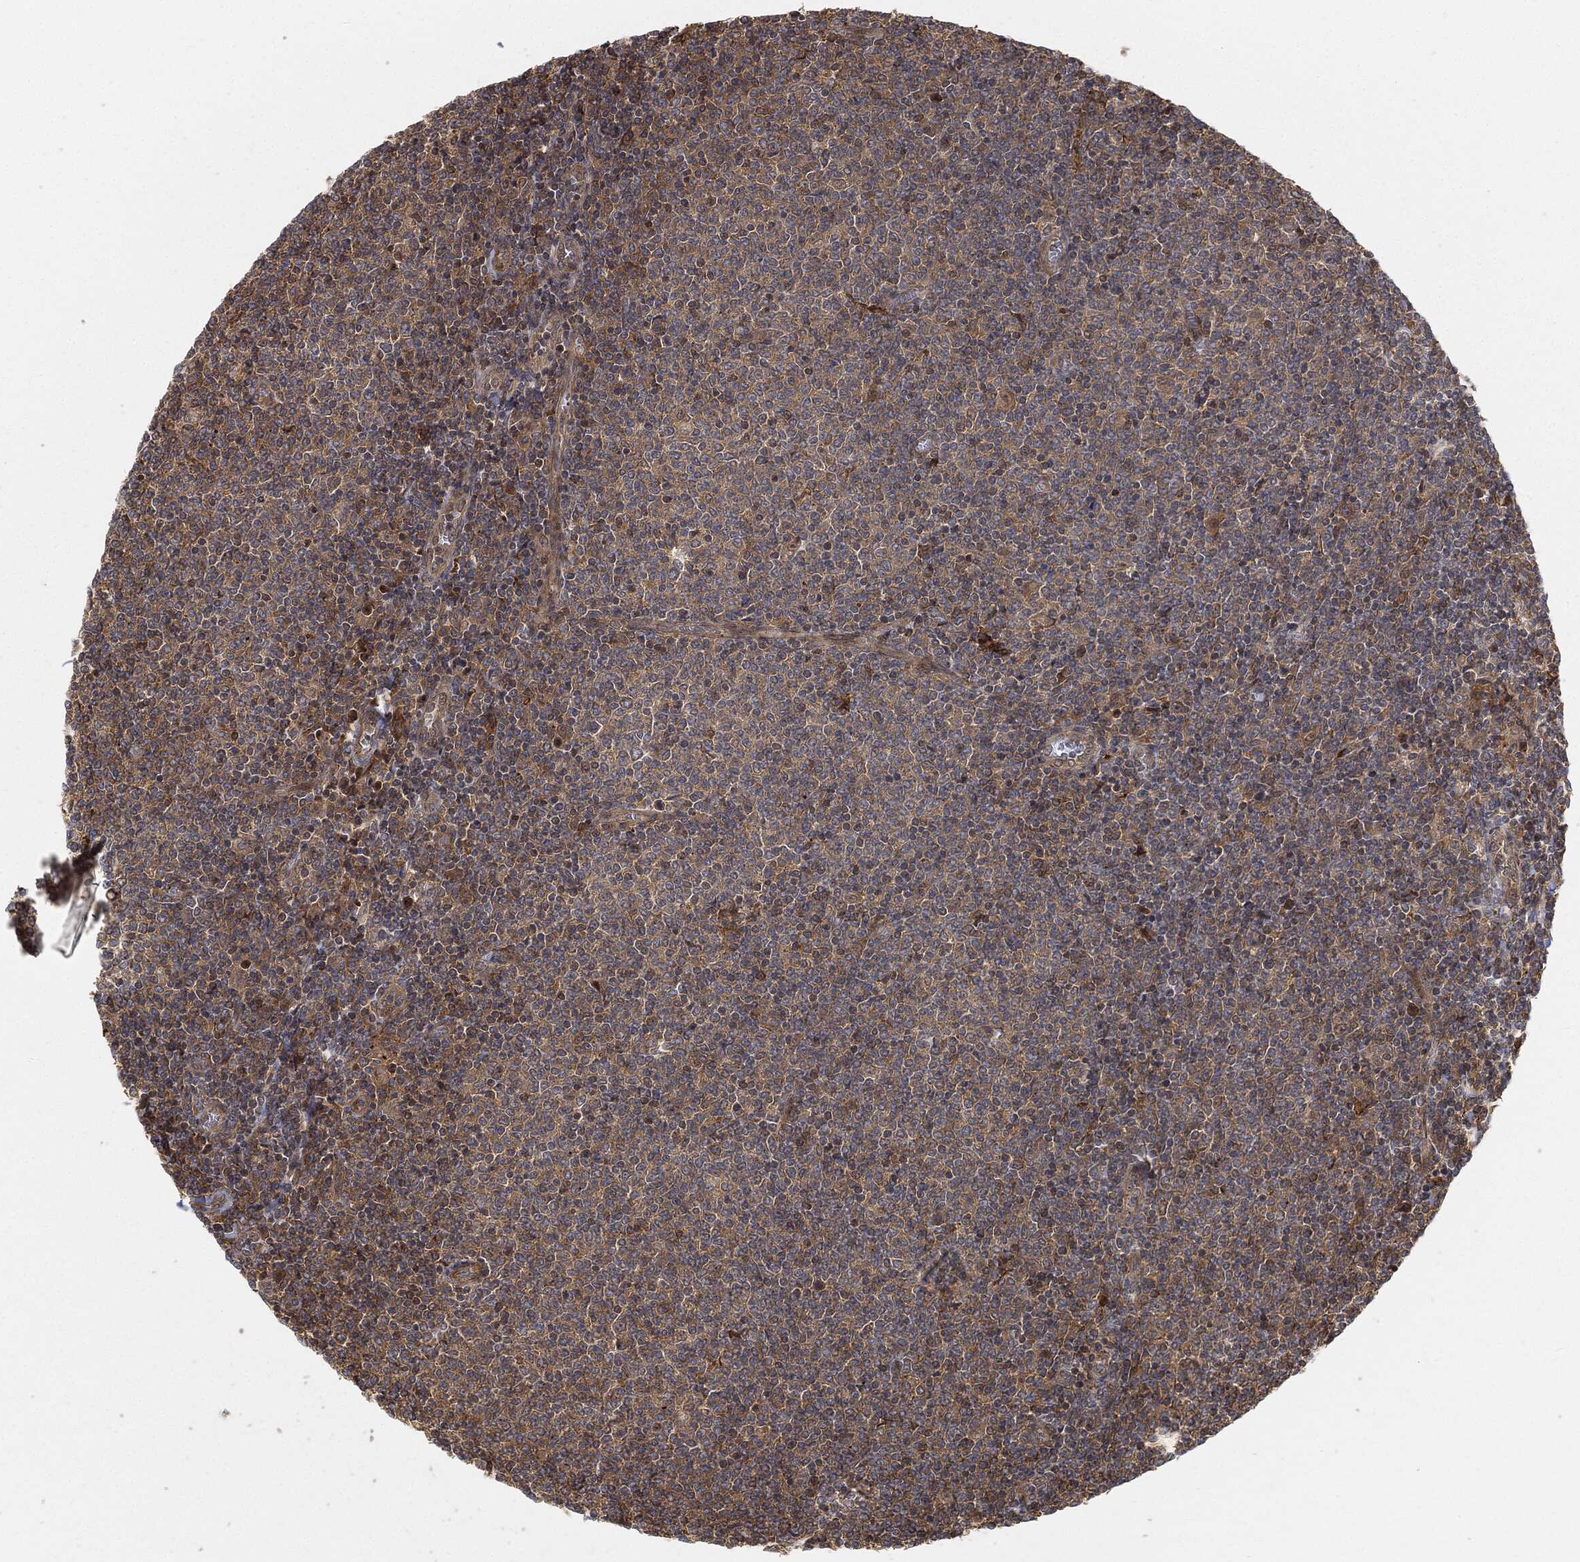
{"staining": {"intensity": "moderate", "quantity": "25%-75%", "location": "cytoplasmic/membranous"}, "tissue": "lymphoma", "cell_type": "Tumor cells", "image_type": "cancer", "snomed": [{"axis": "morphology", "description": "Malignant lymphoma, non-Hodgkin's type, Low grade"}, {"axis": "topography", "description": "Lymph node"}], "caption": "This image displays IHC staining of lymphoma, with medium moderate cytoplasmic/membranous expression in about 25%-75% of tumor cells.", "gene": "TPT1", "patient": {"sex": "male", "age": 52}}